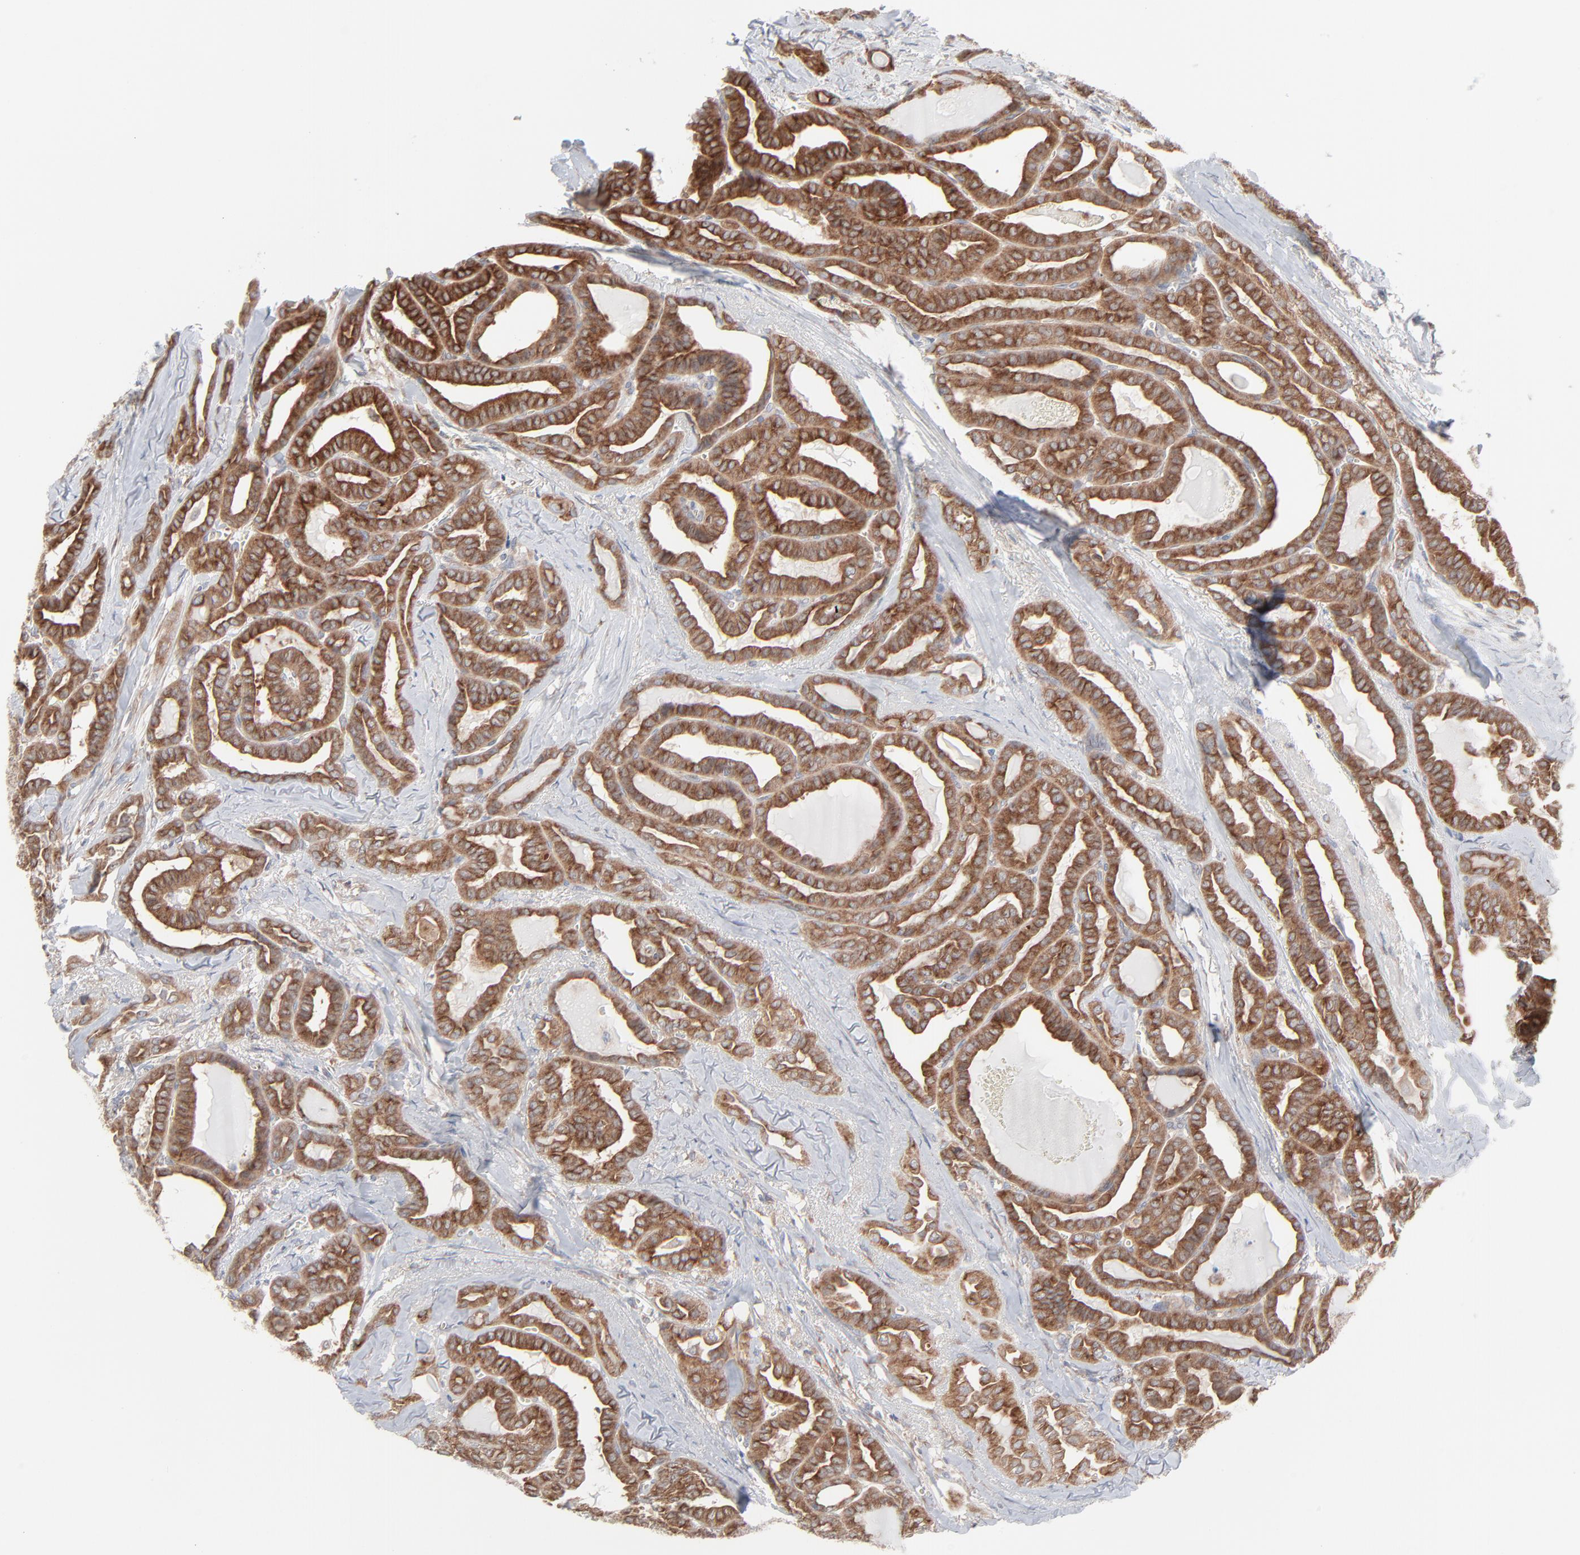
{"staining": {"intensity": "strong", "quantity": ">75%", "location": "cytoplasmic/membranous"}, "tissue": "thyroid cancer", "cell_type": "Tumor cells", "image_type": "cancer", "snomed": [{"axis": "morphology", "description": "Carcinoma, NOS"}, {"axis": "topography", "description": "Thyroid gland"}], "caption": "Protein staining demonstrates strong cytoplasmic/membranous staining in about >75% of tumor cells in thyroid carcinoma.", "gene": "KDSR", "patient": {"sex": "female", "age": 91}}